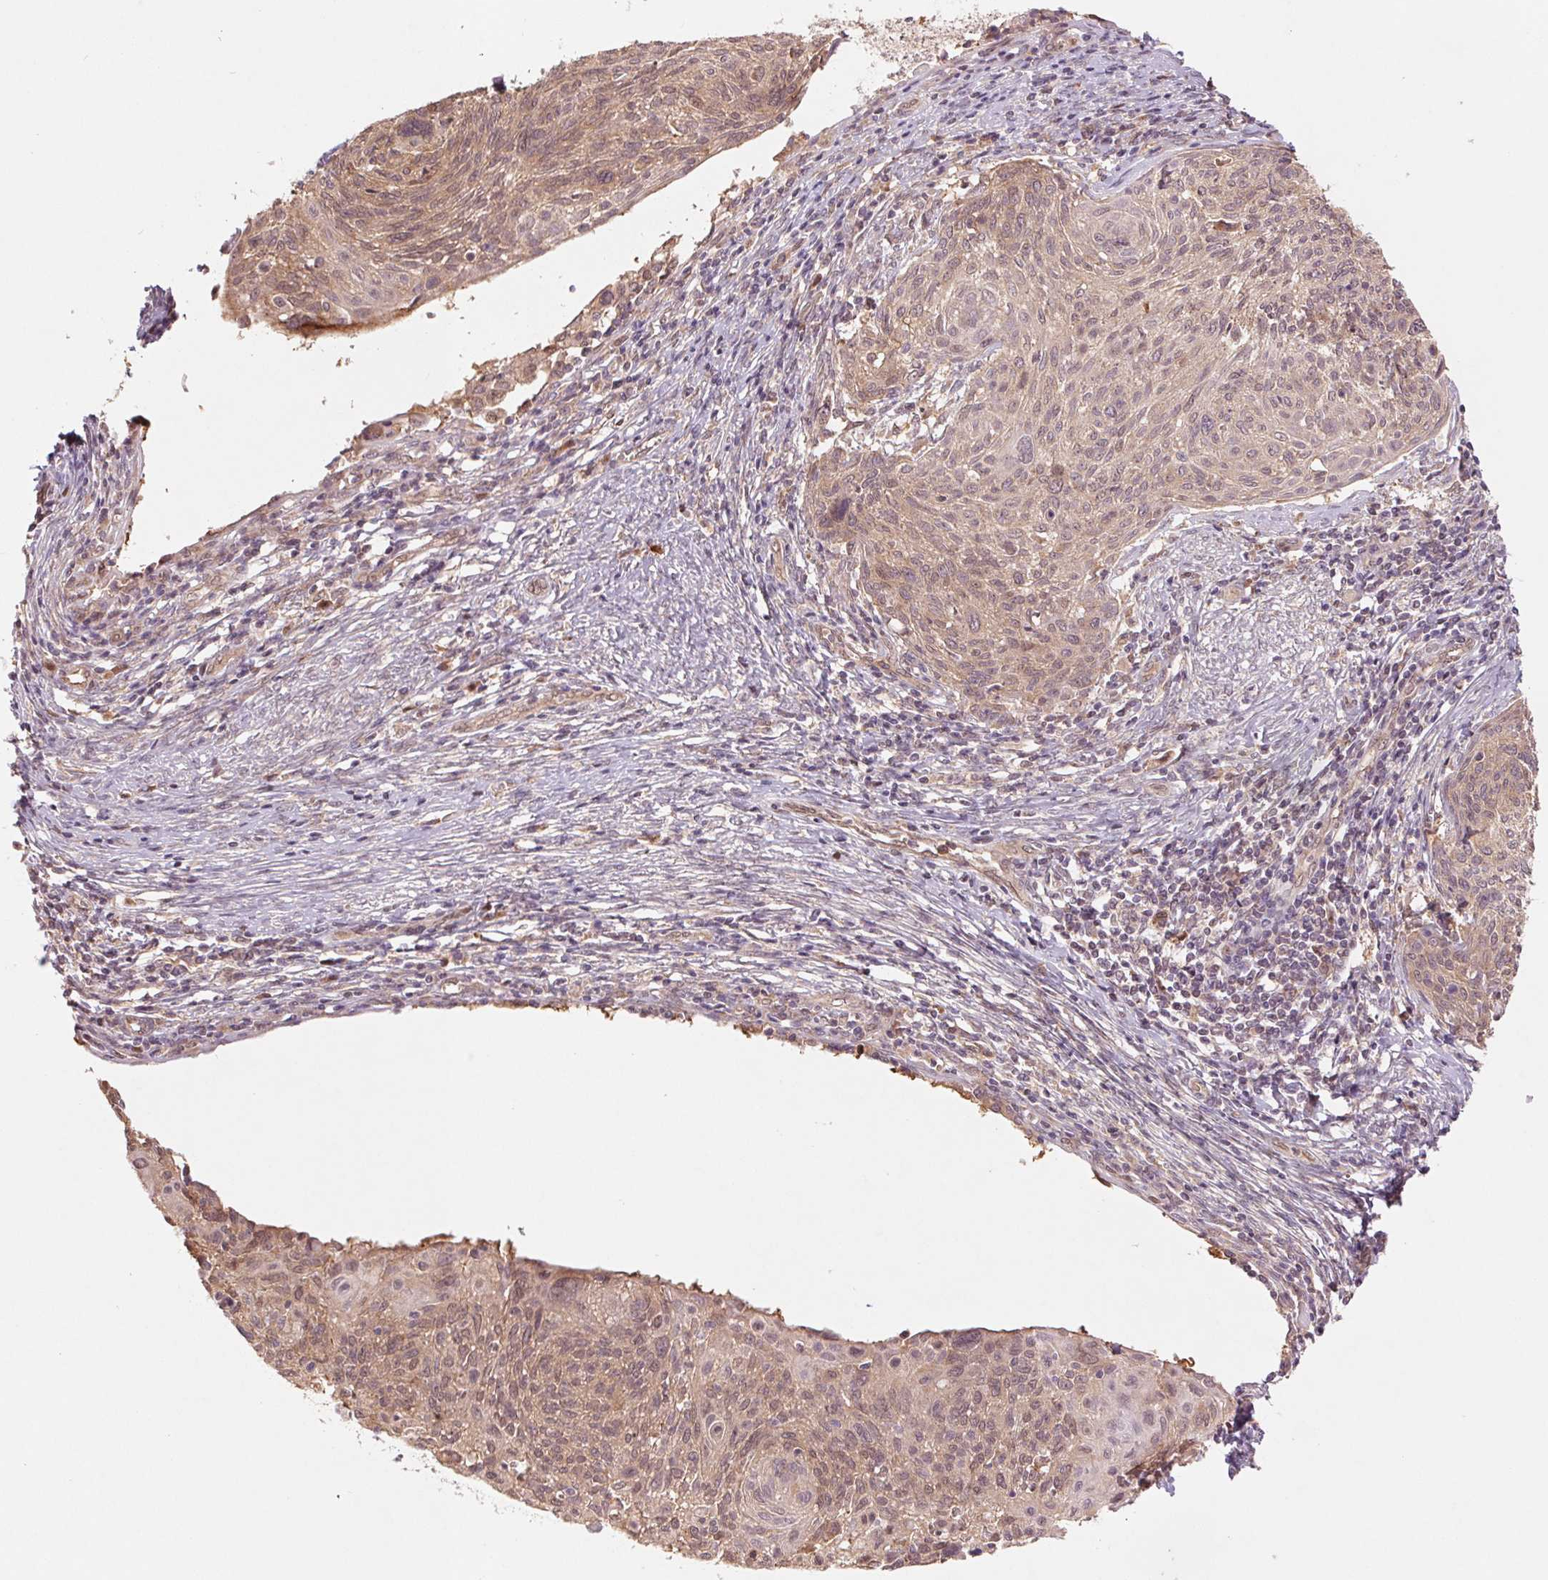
{"staining": {"intensity": "weak", "quantity": "25%-75%", "location": "cytoplasmic/membranous,nuclear"}, "tissue": "cervical cancer", "cell_type": "Tumor cells", "image_type": "cancer", "snomed": [{"axis": "morphology", "description": "Squamous cell carcinoma, NOS"}, {"axis": "topography", "description": "Cervix"}], "caption": "Human cervical cancer (squamous cell carcinoma) stained with a brown dye displays weak cytoplasmic/membranous and nuclear positive staining in approximately 25%-75% of tumor cells.", "gene": "RRM1", "patient": {"sex": "female", "age": 49}}